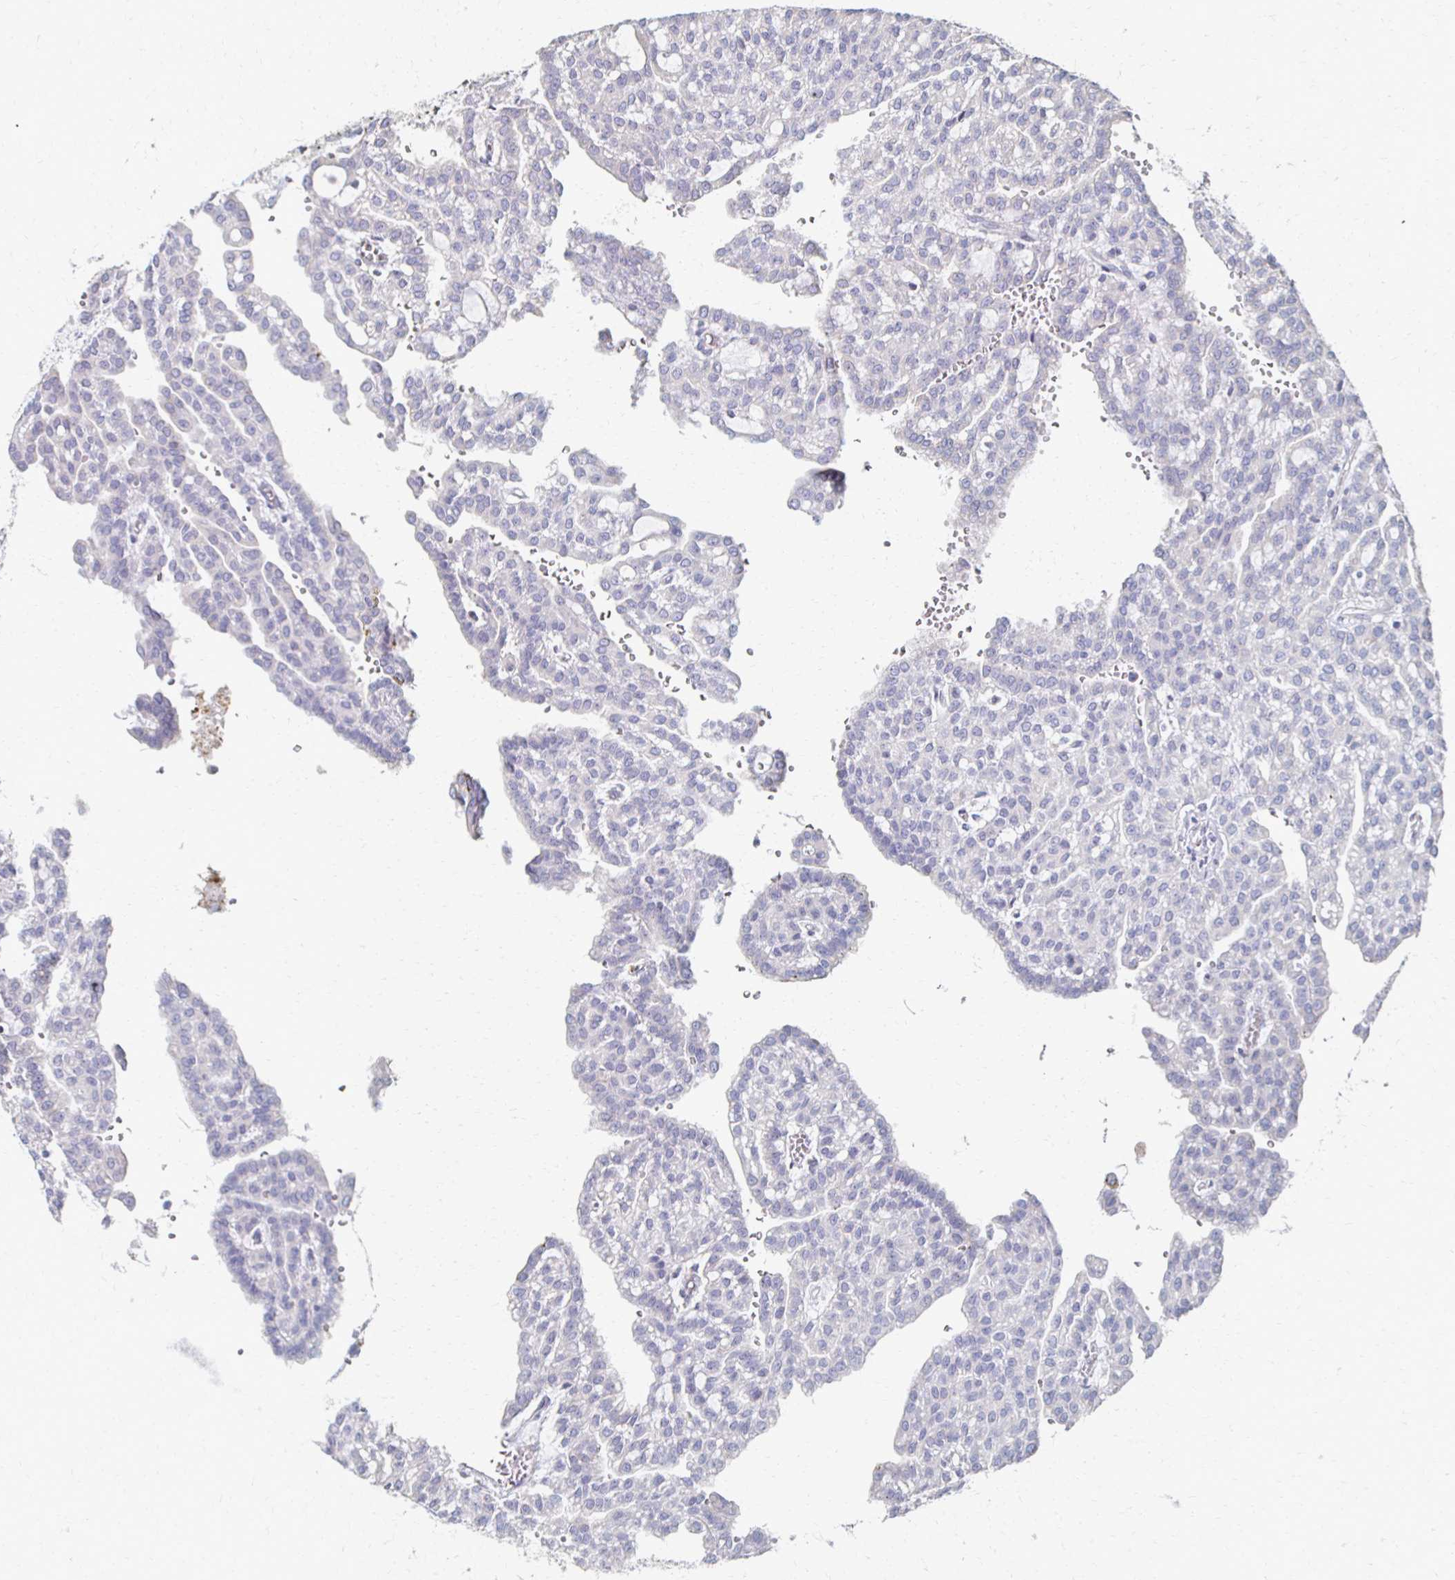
{"staining": {"intensity": "negative", "quantity": "none", "location": "none"}, "tissue": "renal cancer", "cell_type": "Tumor cells", "image_type": "cancer", "snomed": [{"axis": "morphology", "description": "Adenocarcinoma, NOS"}, {"axis": "topography", "description": "Kidney"}], "caption": "Histopathology image shows no protein positivity in tumor cells of renal adenocarcinoma tissue.", "gene": "ATP1A3", "patient": {"sex": "male", "age": 63}}